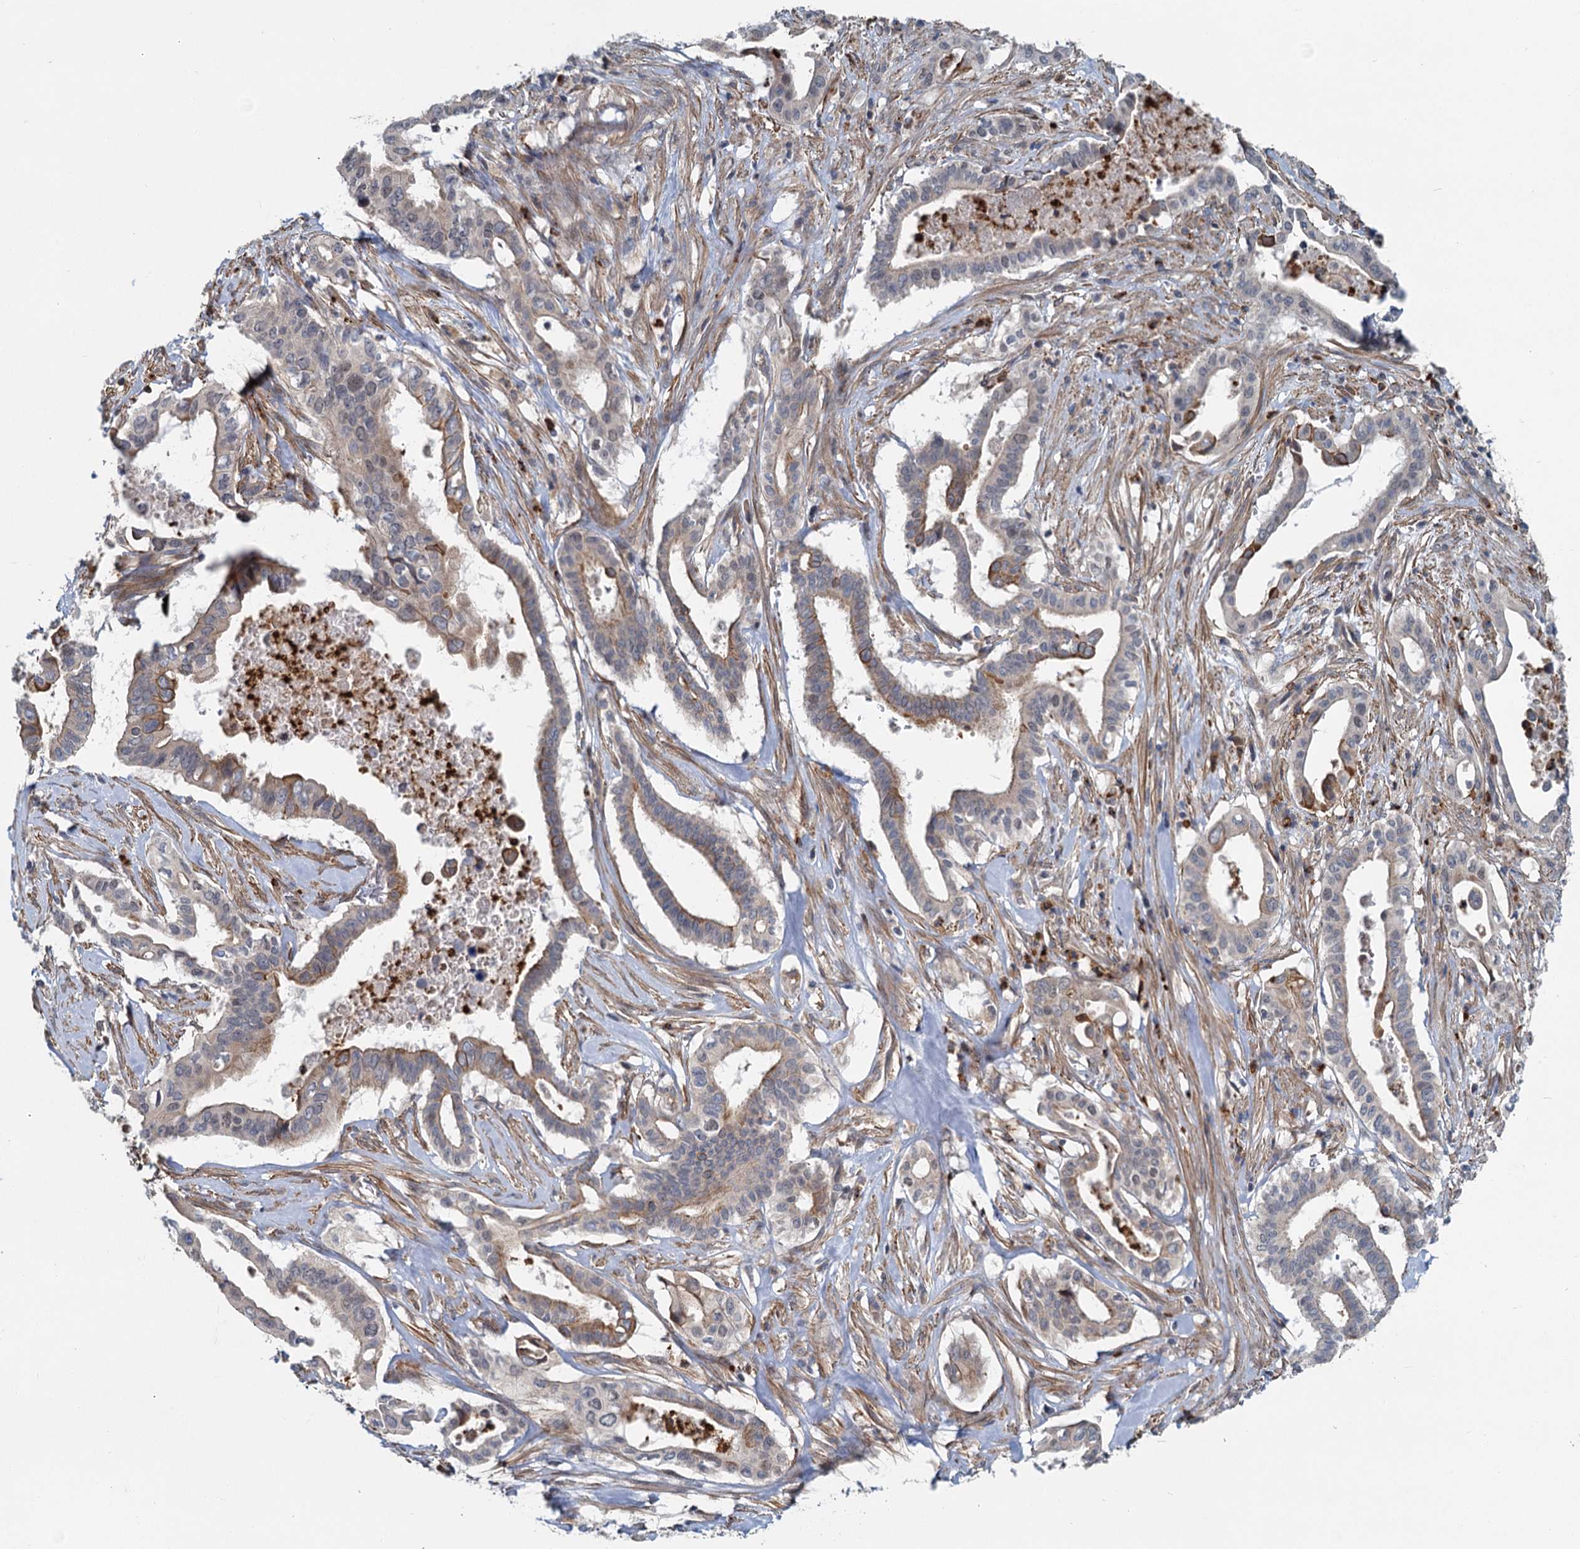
{"staining": {"intensity": "moderate", "quantity": "<25%", "location": "cytoplasmic/membranous"}, "tissue": "pancreatic cancer", "cell_type": "Tumor cells", "image_type": "cancer", "snomed": [{"axis": "morphology", "description": "Adenocarcinoma, NOS"}, {"axis": "topography", "description": "Pancreas"}], "caption": "The micrograph demonstrates a brown stain indicating the presence of a protein in the cytoplasmic/membranous of tumor cells in pancreatic cancer (adenocarcinoma).", "gene": "ADCY2", "patient": {"sex": "female", "age": 77}}